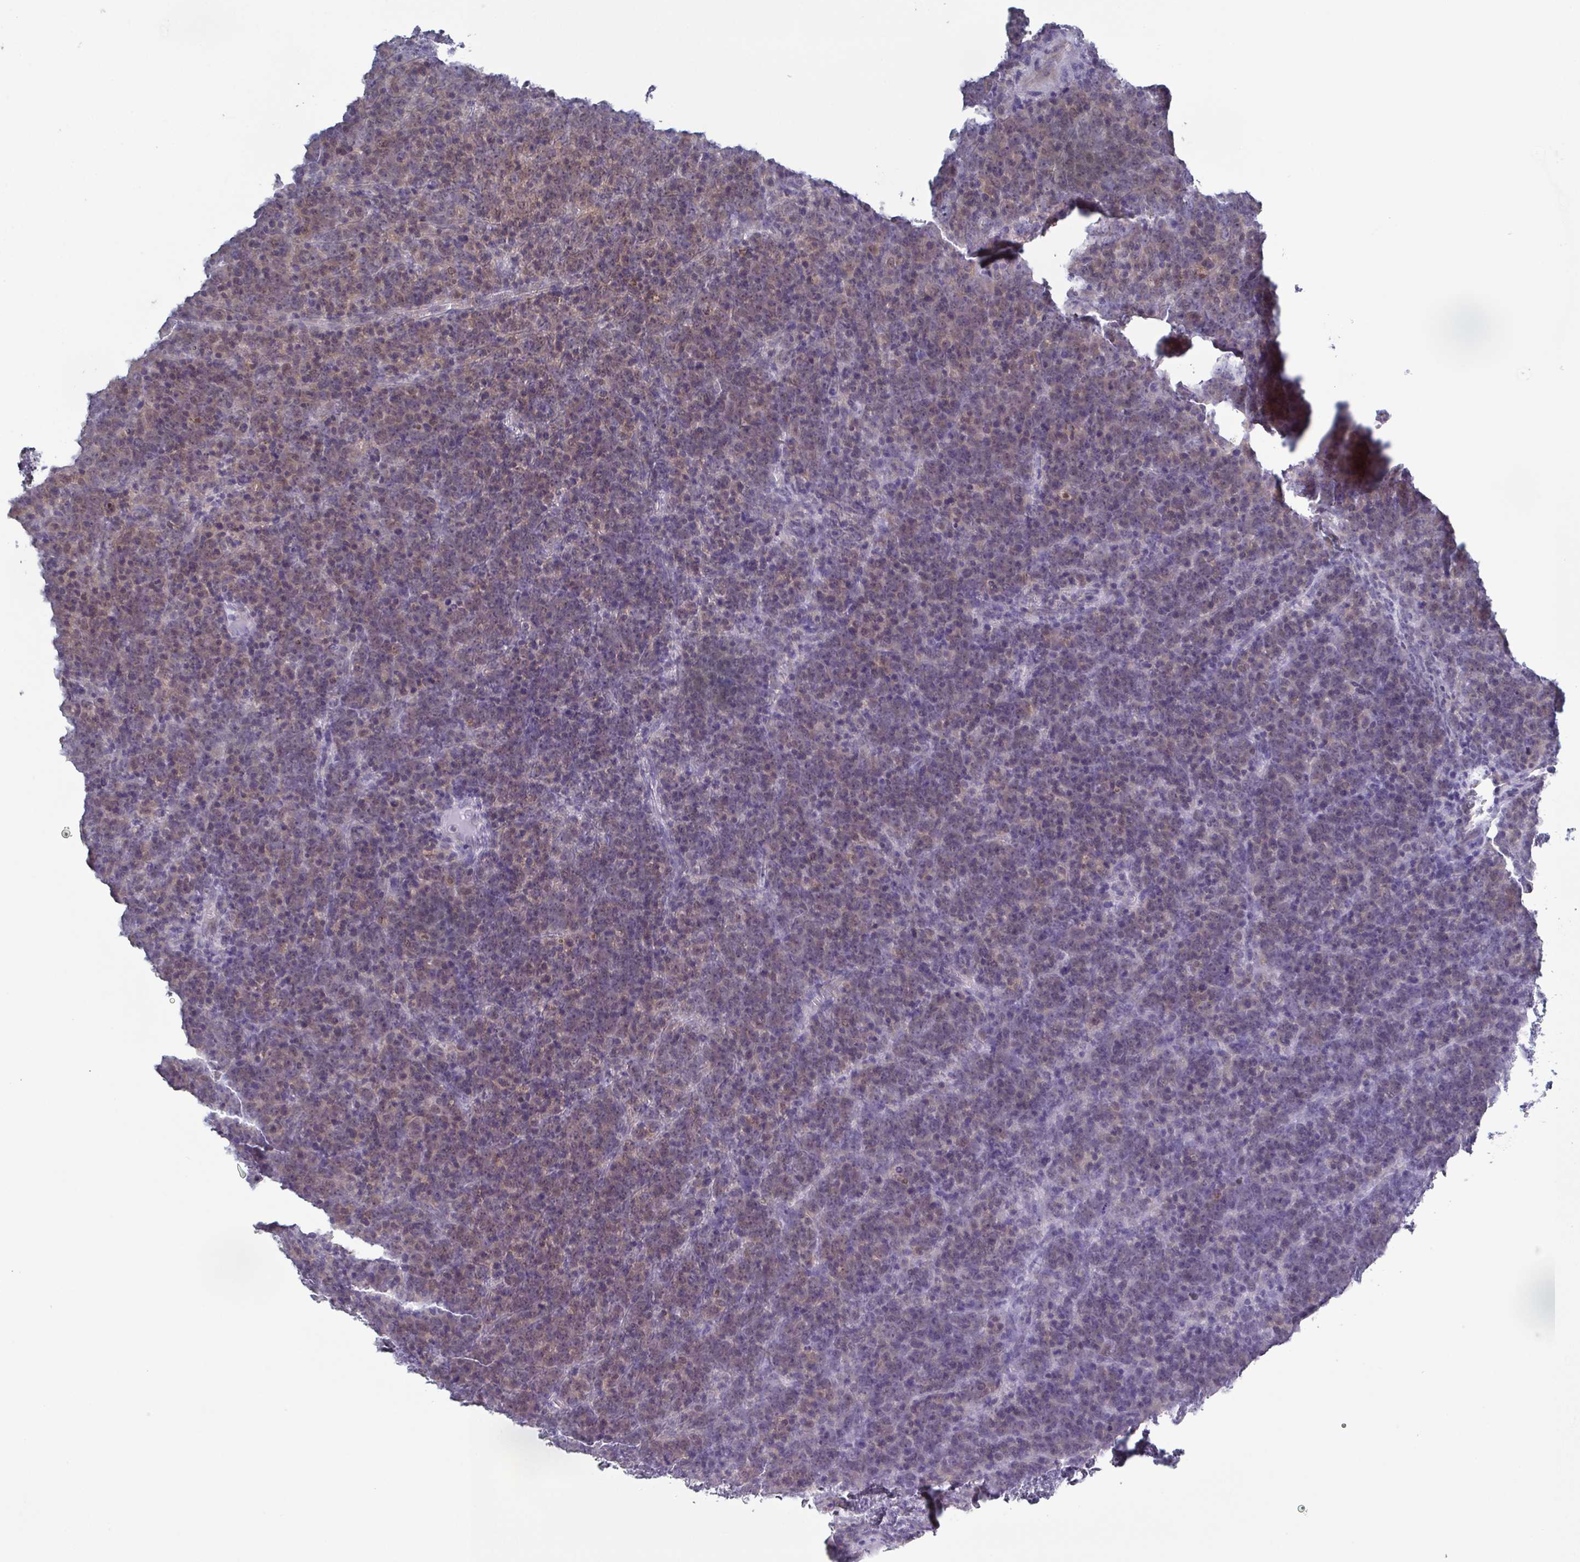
{"staining": {"intensity": "weak", "quantity": "<25%", "location": "cytoplasmic/membranous"}, "tissue": "lymphoma", "cell_type": "Tumor cells", "image_type": "cancer", "snomed": [{"axis": "morphology", "description": "Malignant lymphoma, non-Hodgkin's type, High grade"}, {"axis": "topography", "description": "Lymph node"}], "caption": "Protein analysis of high-grade malignant lymphoma, non-Hodgkin's type shows no significant staining in tumor cells.", "gene": "GLDC", "patient": {"sex": "male", "age": 51}}